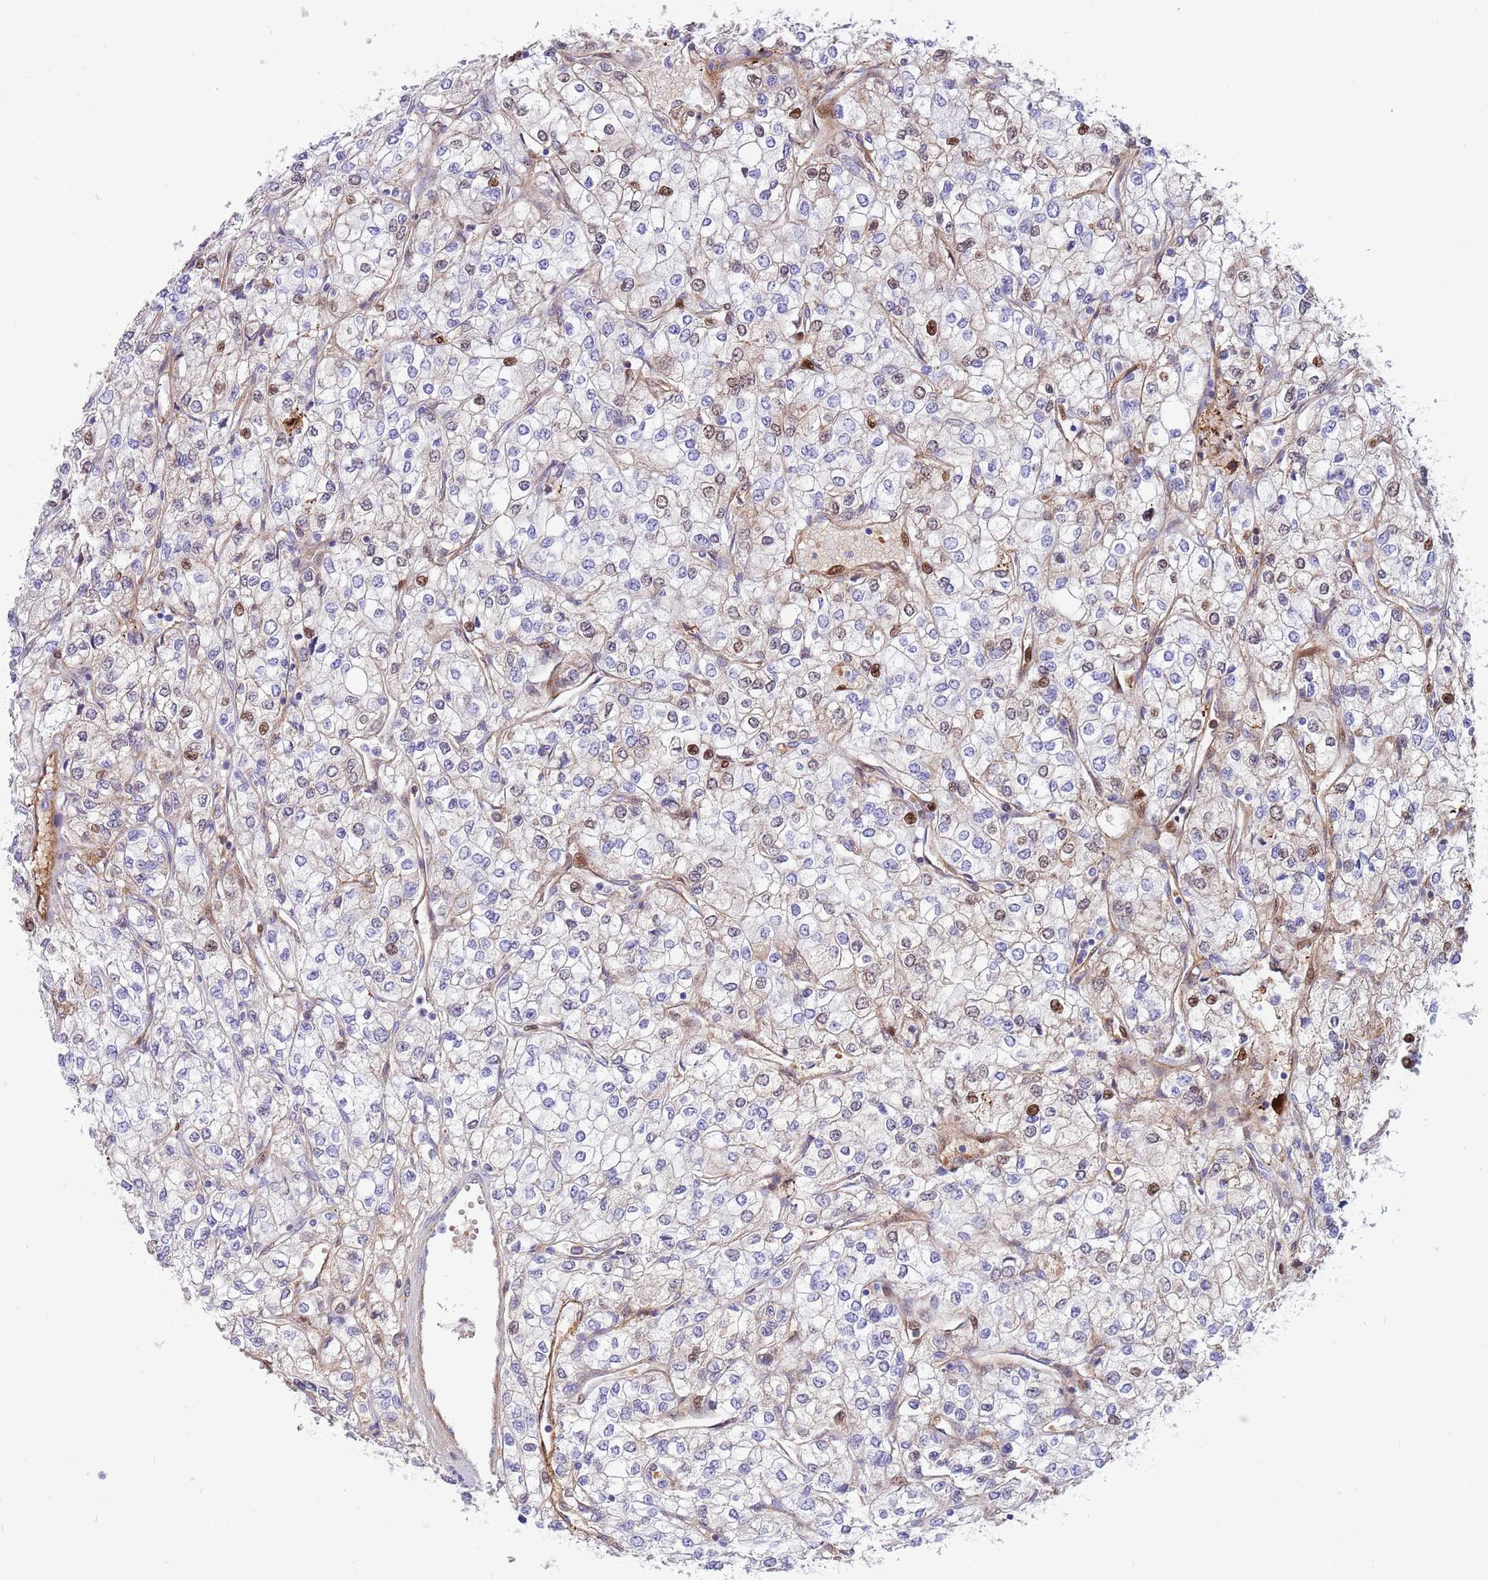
{"staining": {"intensity": "moderate", "quantity": "<25%", "location": "nuclear"}, "tissue": "renal cancer", "cell_type": "Tumor cells", "image_type": "cancer", "snomed": [{"axis": "morphology", "description": "Adenocarcinoma, NOS"}, {"axis": "topography", "description": "Kidney"}], "caption": "Renal adenocarcinoma was stained to show a protein in brown. There is low levels of moderate nuclear staining in about <25% of tumor cells. (brown staining indicates protein expression, while blue staining denotes nuclei).", "gene": "LEPROTL1", "patient": {"sex": "male", "age": 80}}